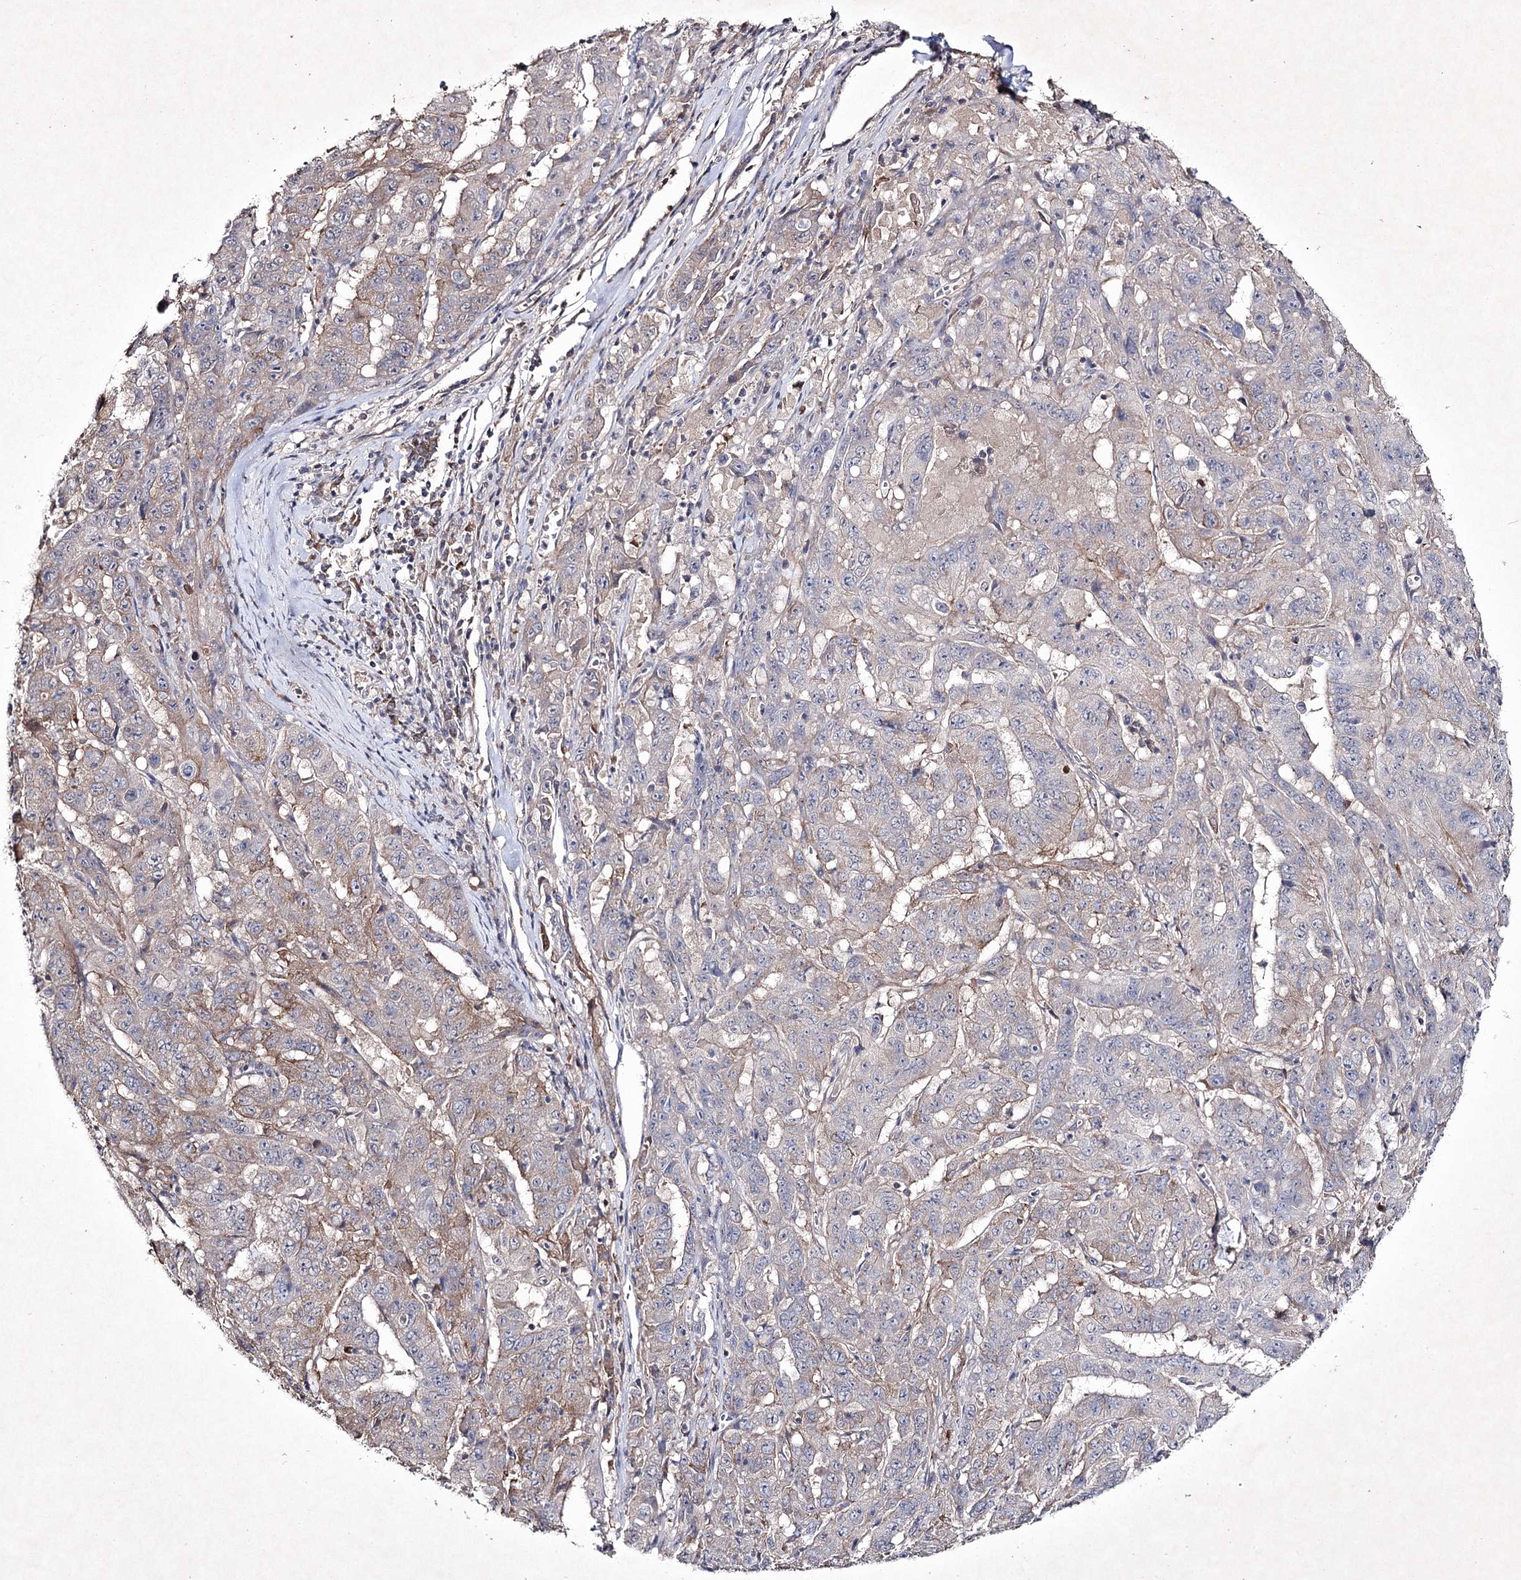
{"staining": {"intensity": "weak", "quantity": "<25%", "location": "cytoplasmic/membranous"}, "tissue": "pancreatic cancer", "cell_type": "Tumor cells", "image_type": "cancer", "snomed": [{"axis": "morphology", "description": "Adenocarcinoma, NOS"}, {"axis": "topography", "description": "Pancreas"}], "caption": "This micrograph is of pancreatic cancer stained with immunohistochemistry to label a protein in brown with the nuclei are counter-stained blue. There is no expression in tumor cells.", "gene": "SEMA4G", "patient": {"sex": "male", "age": 63}}